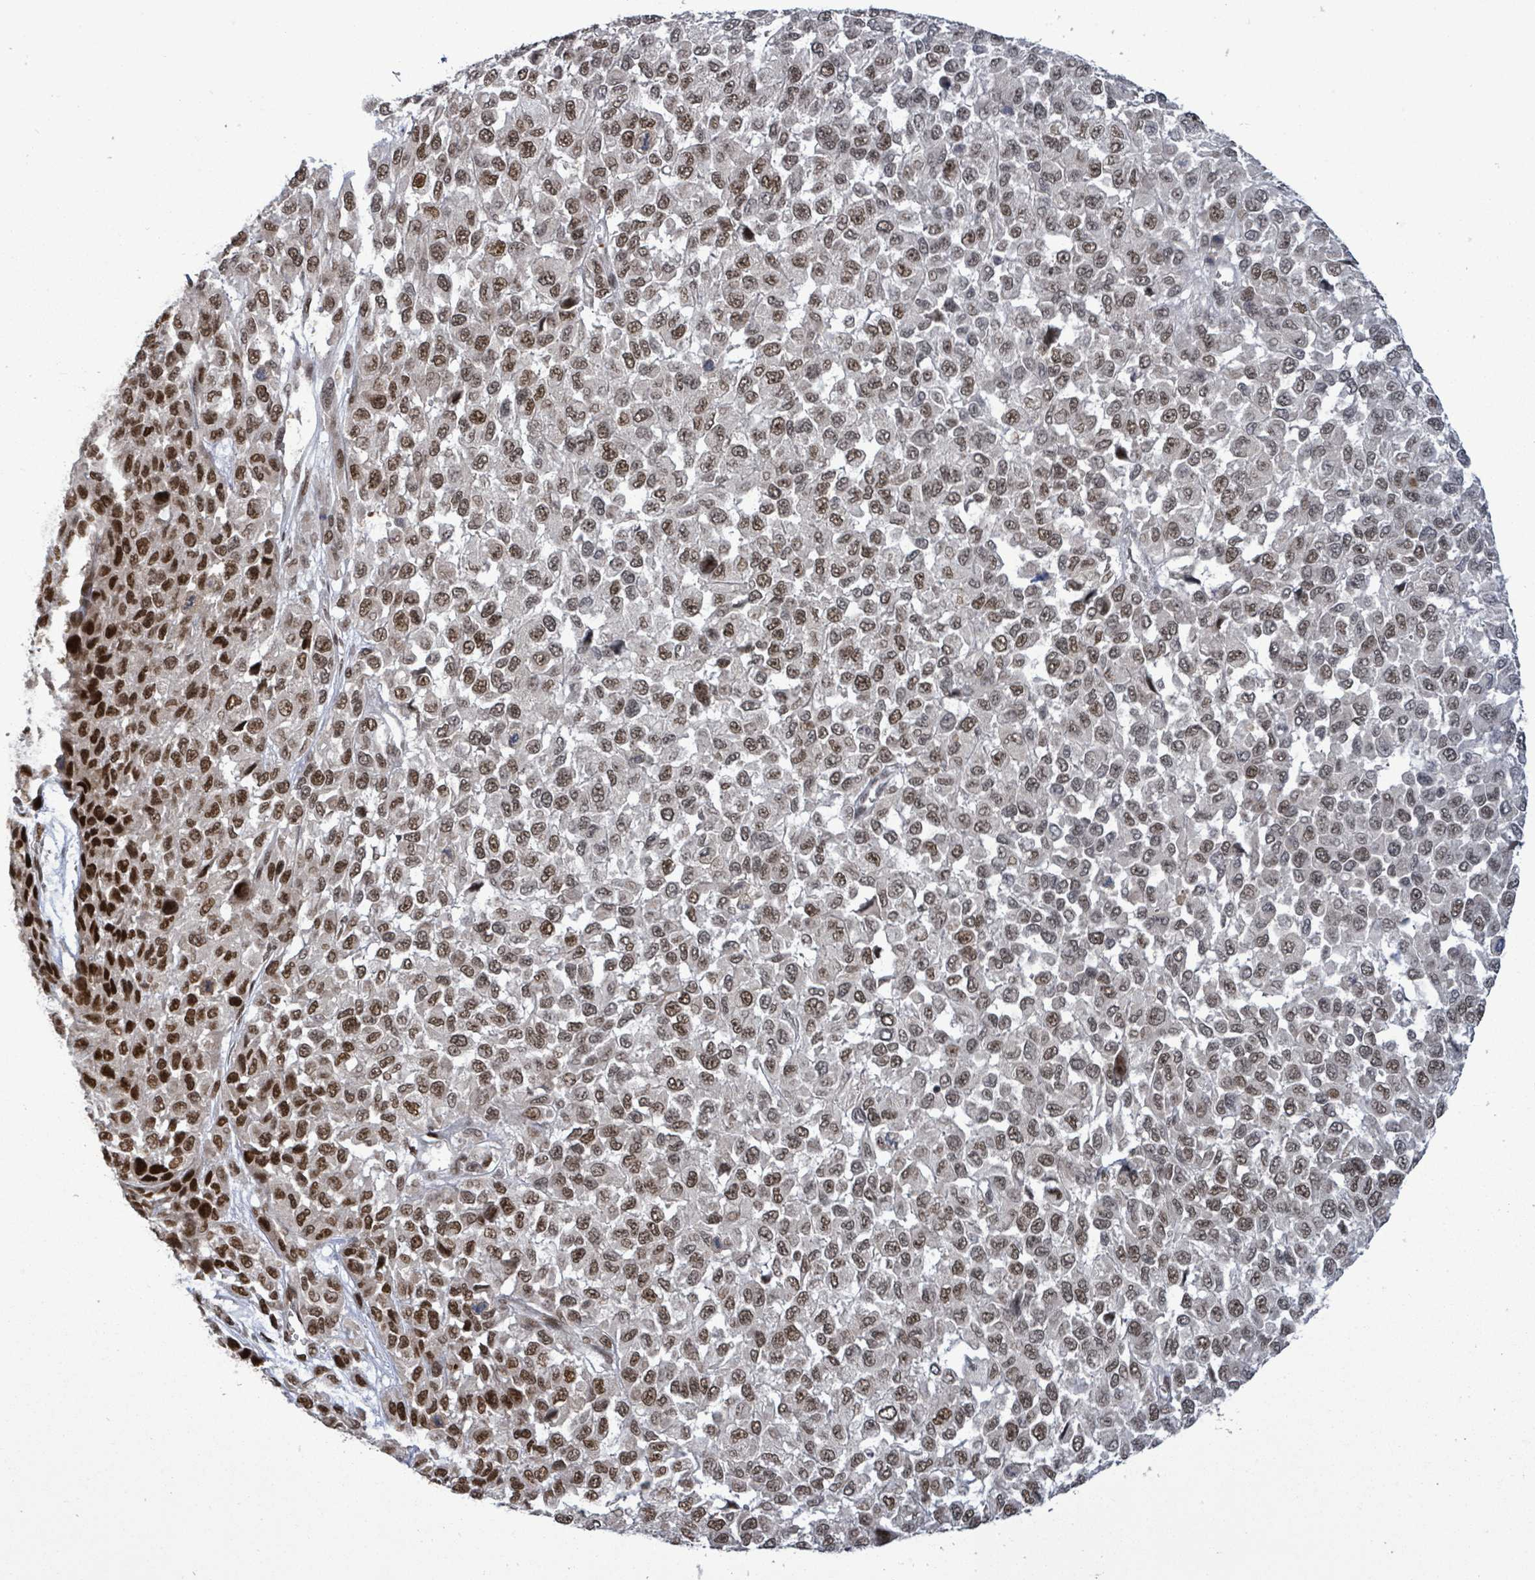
{"staining": {"intensity": "moderate", "quantity": ">75%", "location": "nuclear"}, "tissue": "melanoma", "cell_type": "Tumor cells", "image_type": "cancer", "snomed": [{"axis": "morphology", "description": "Malignant melanoma, NOS"}, {"axis": "topography", "description": "Skin"}], "caption": "Immunohistochemistry histopathology image of neoplastic tissue: human malignant melanoma stained using immunohistochemistry reveals medium levels of moderate protein expression localized specifically in the nuclear of tumor cells, appearing as a nuclear brown color.", "gene": "PATZ1", "patient": {"sex": "male", "age": 62}}